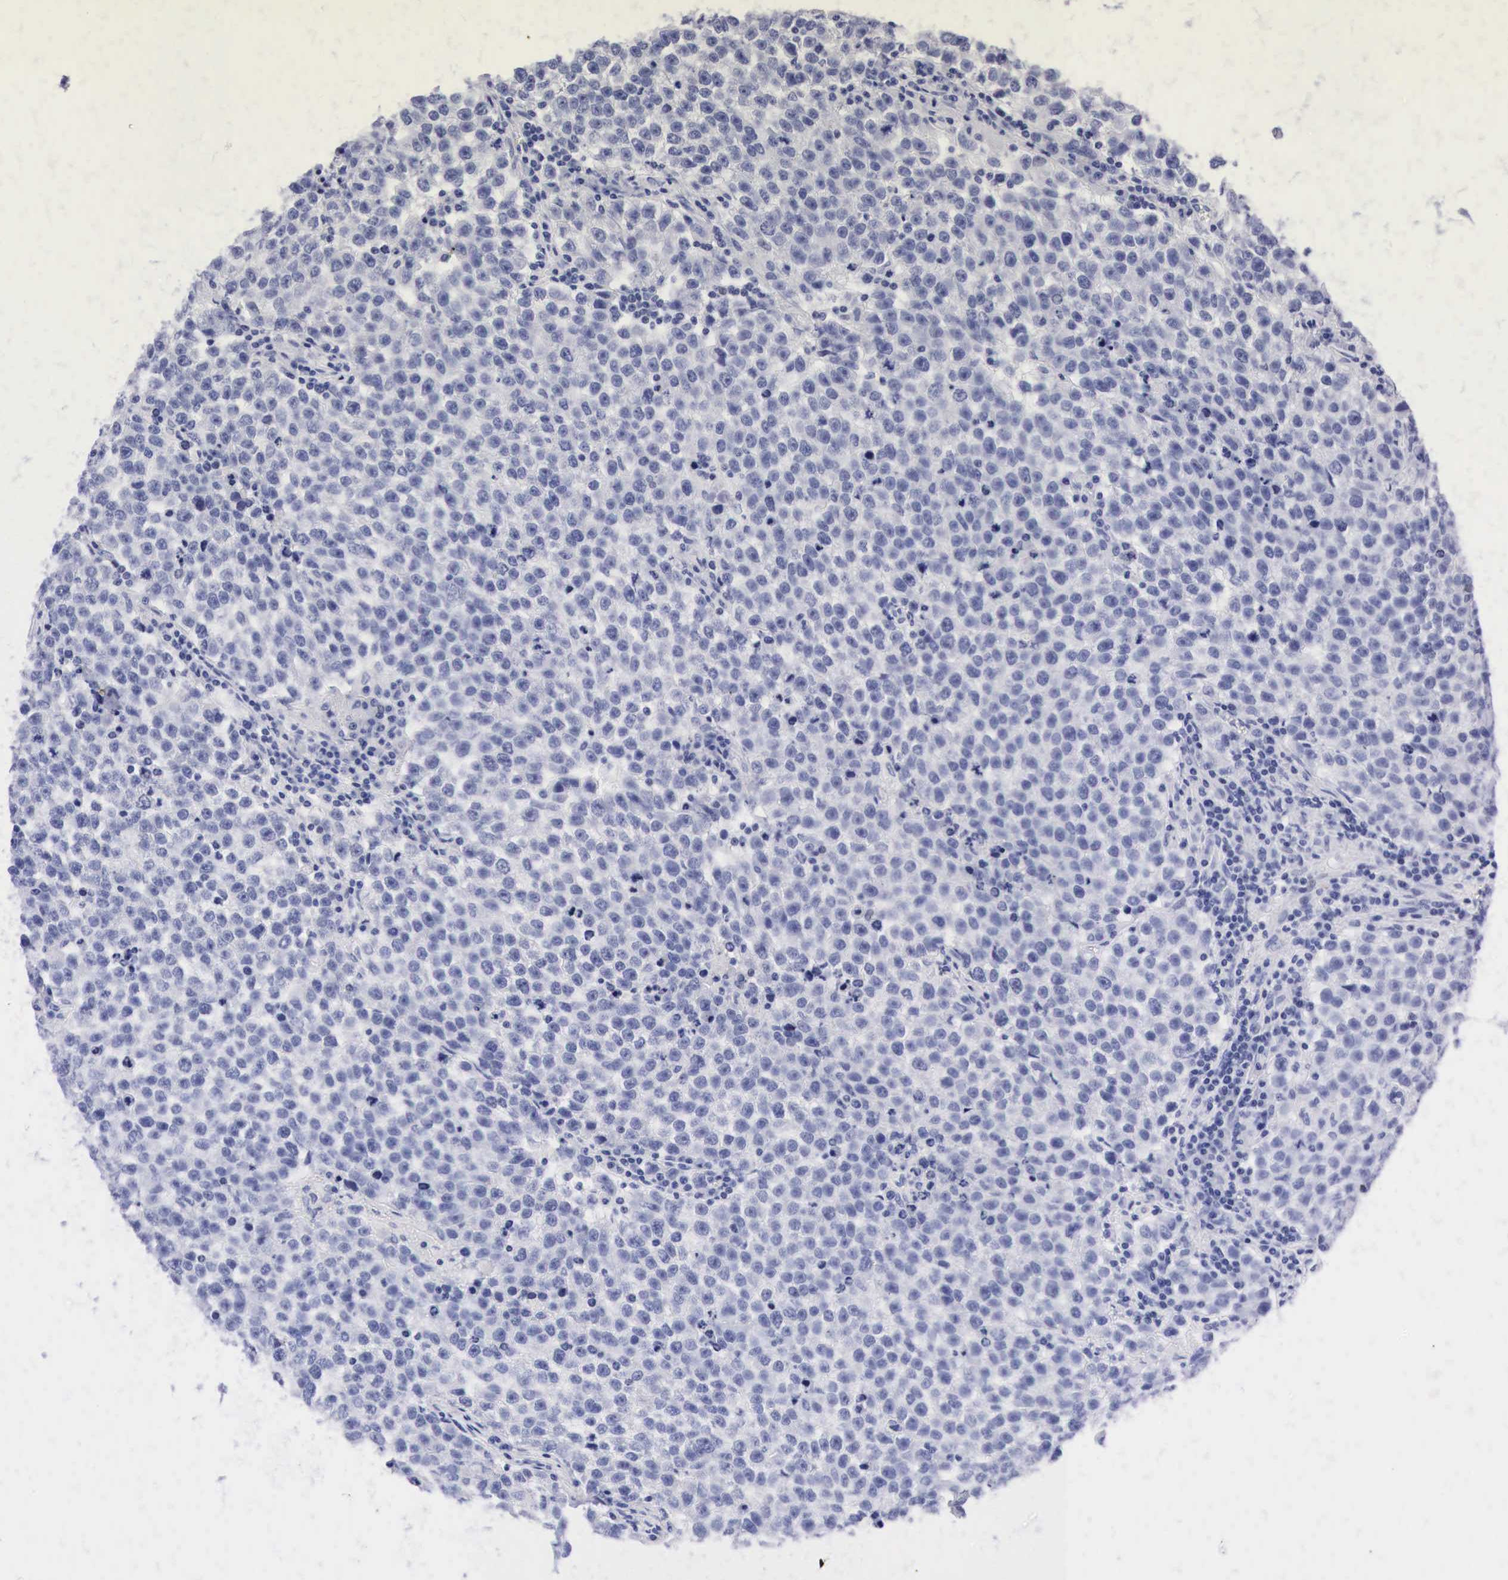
{"staining": {"intensity": "negative", "quantity": "none", "location": "none"}, "tissue": "testis cancer", "cell_type": "Tumor cells", "image_type": "cancer", "snomed": [{"axis": "morphology", "description": "Seminoma, NOS"}, {"axis": "topography", "description": "Testis"}], "caption": "Tumor cells are negative for brown protein staining in testis cancer.", "gene": "NKX2-1", "patient": {"sex": "male", "age": 36}}